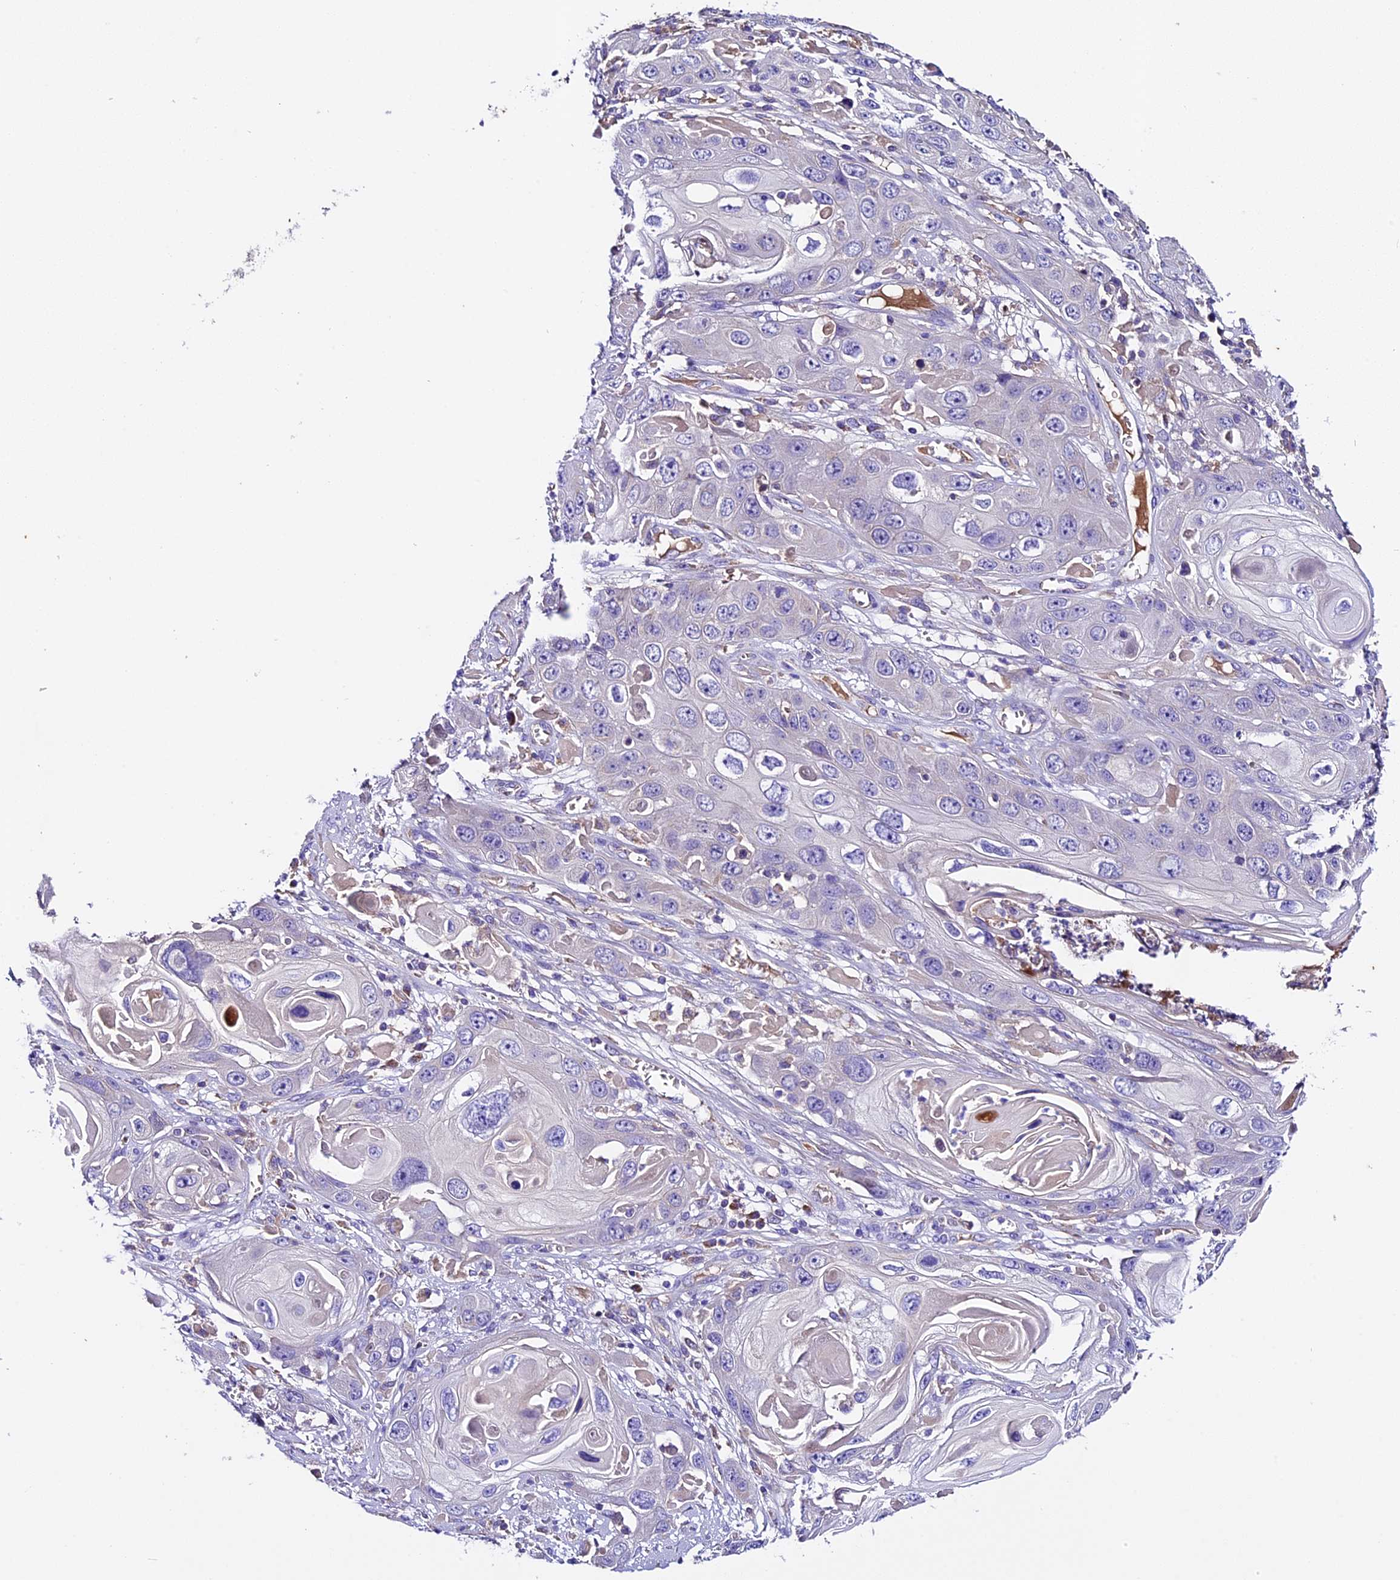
{"staining": {"intensity": "negative", "quantity": "none", "location": "none"}, "tissue": "skin cancer", "cell_type": "Tumor cells", "image_type": "cancer", "snomed": [{"axis": "morphology", "description": "Squamous cell carcinoma, NOS"}, {"axis": "topography", "description": "Skin"}], "caption": "High power microscopy image of an IHC micrograph of skin cancer, revealing no significant expression in tumor cells. (DAB (3,3'-diaminobenzidine) immunohistochemistry, high magnification).", "gene": "SIX5", "patient": {"sex": "male", "age": 55}}